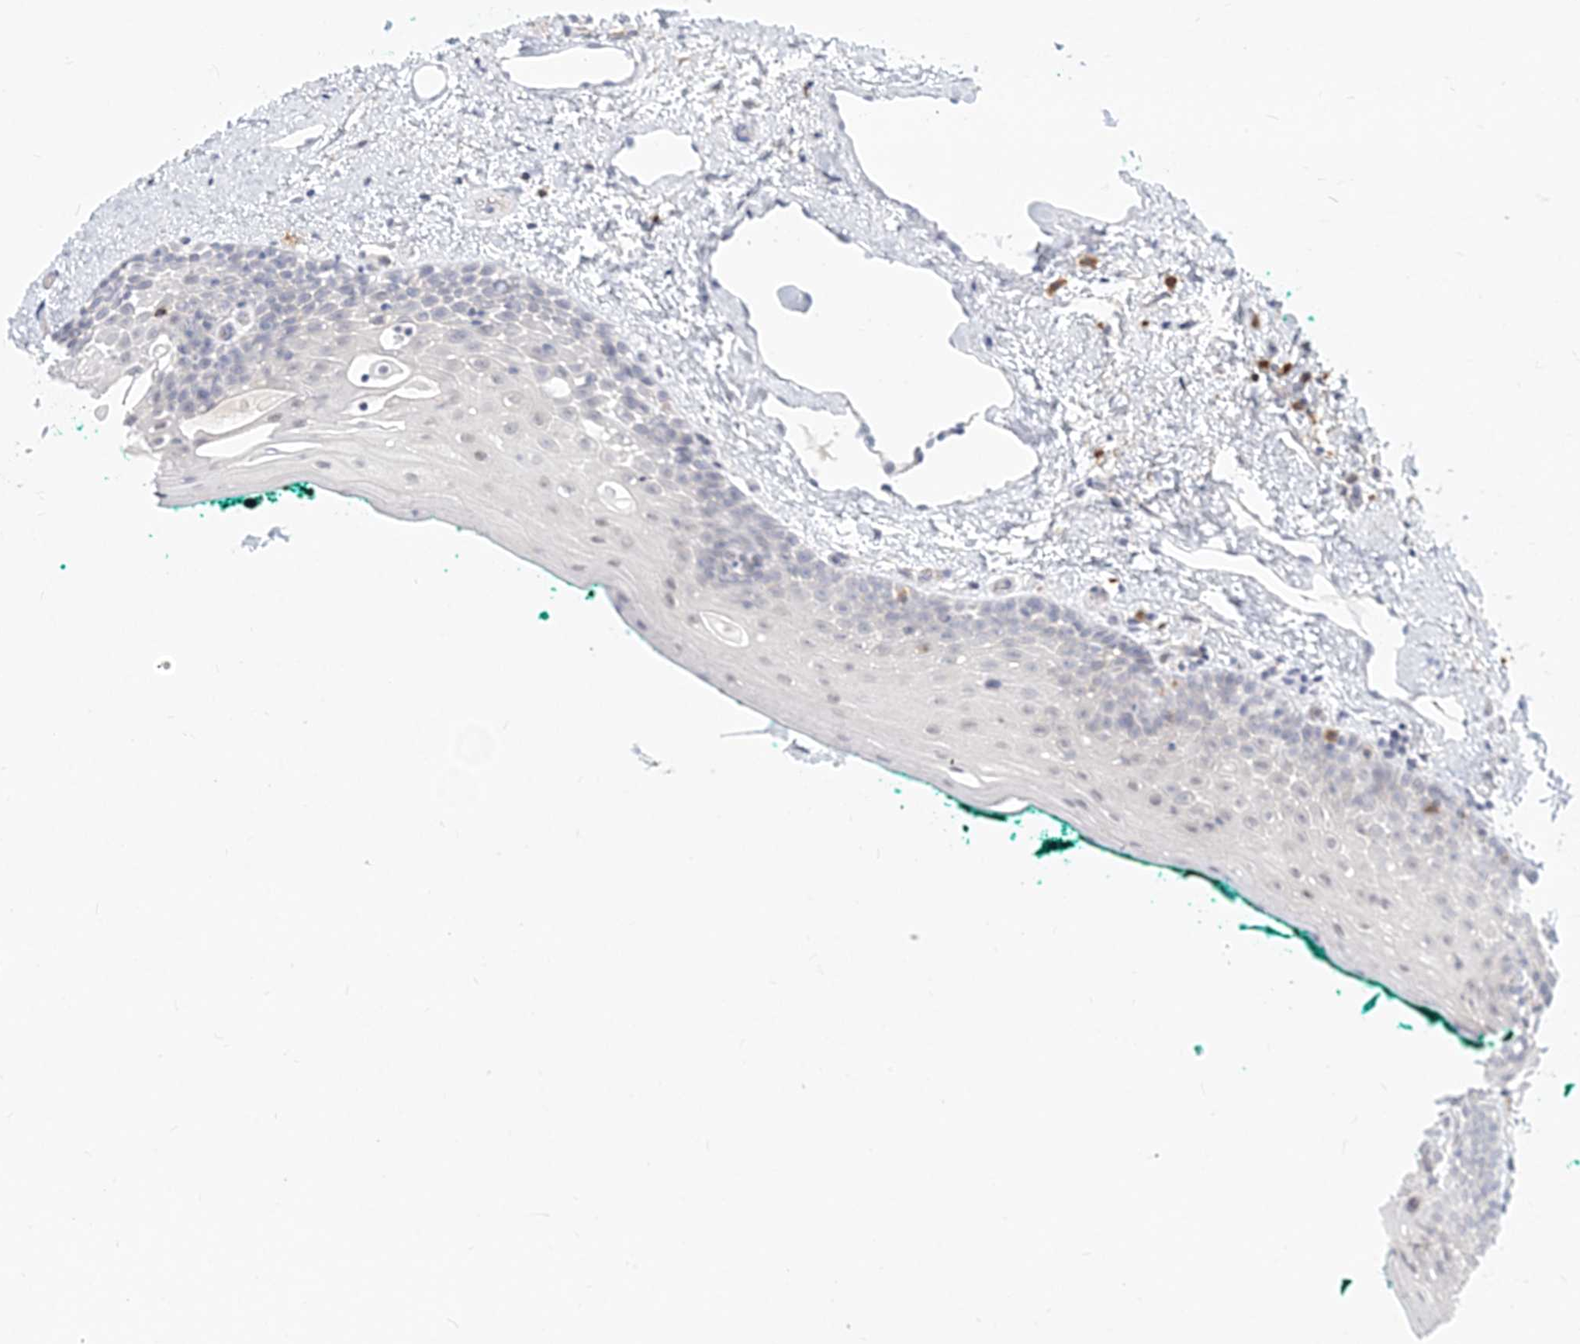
{"staining": {"intensity": "negative", "quantity": "none", "location": "none"}, "tissue": "oral mucosa", "cell_type": "Squamous epithelial cells", "image_type": "normal", "snomed": [{"axis": "morphology", "description": "Normal tissue, NOS"}, {"axis": "topography", "description": "Oral tissue"}], "caption": "This is an IHC image of unremarkable human oral mucosa. There is no positivity in squamous epithelial cells.", "gene": "GMPPA", "patient": {"sex": "female", "age": 70}}